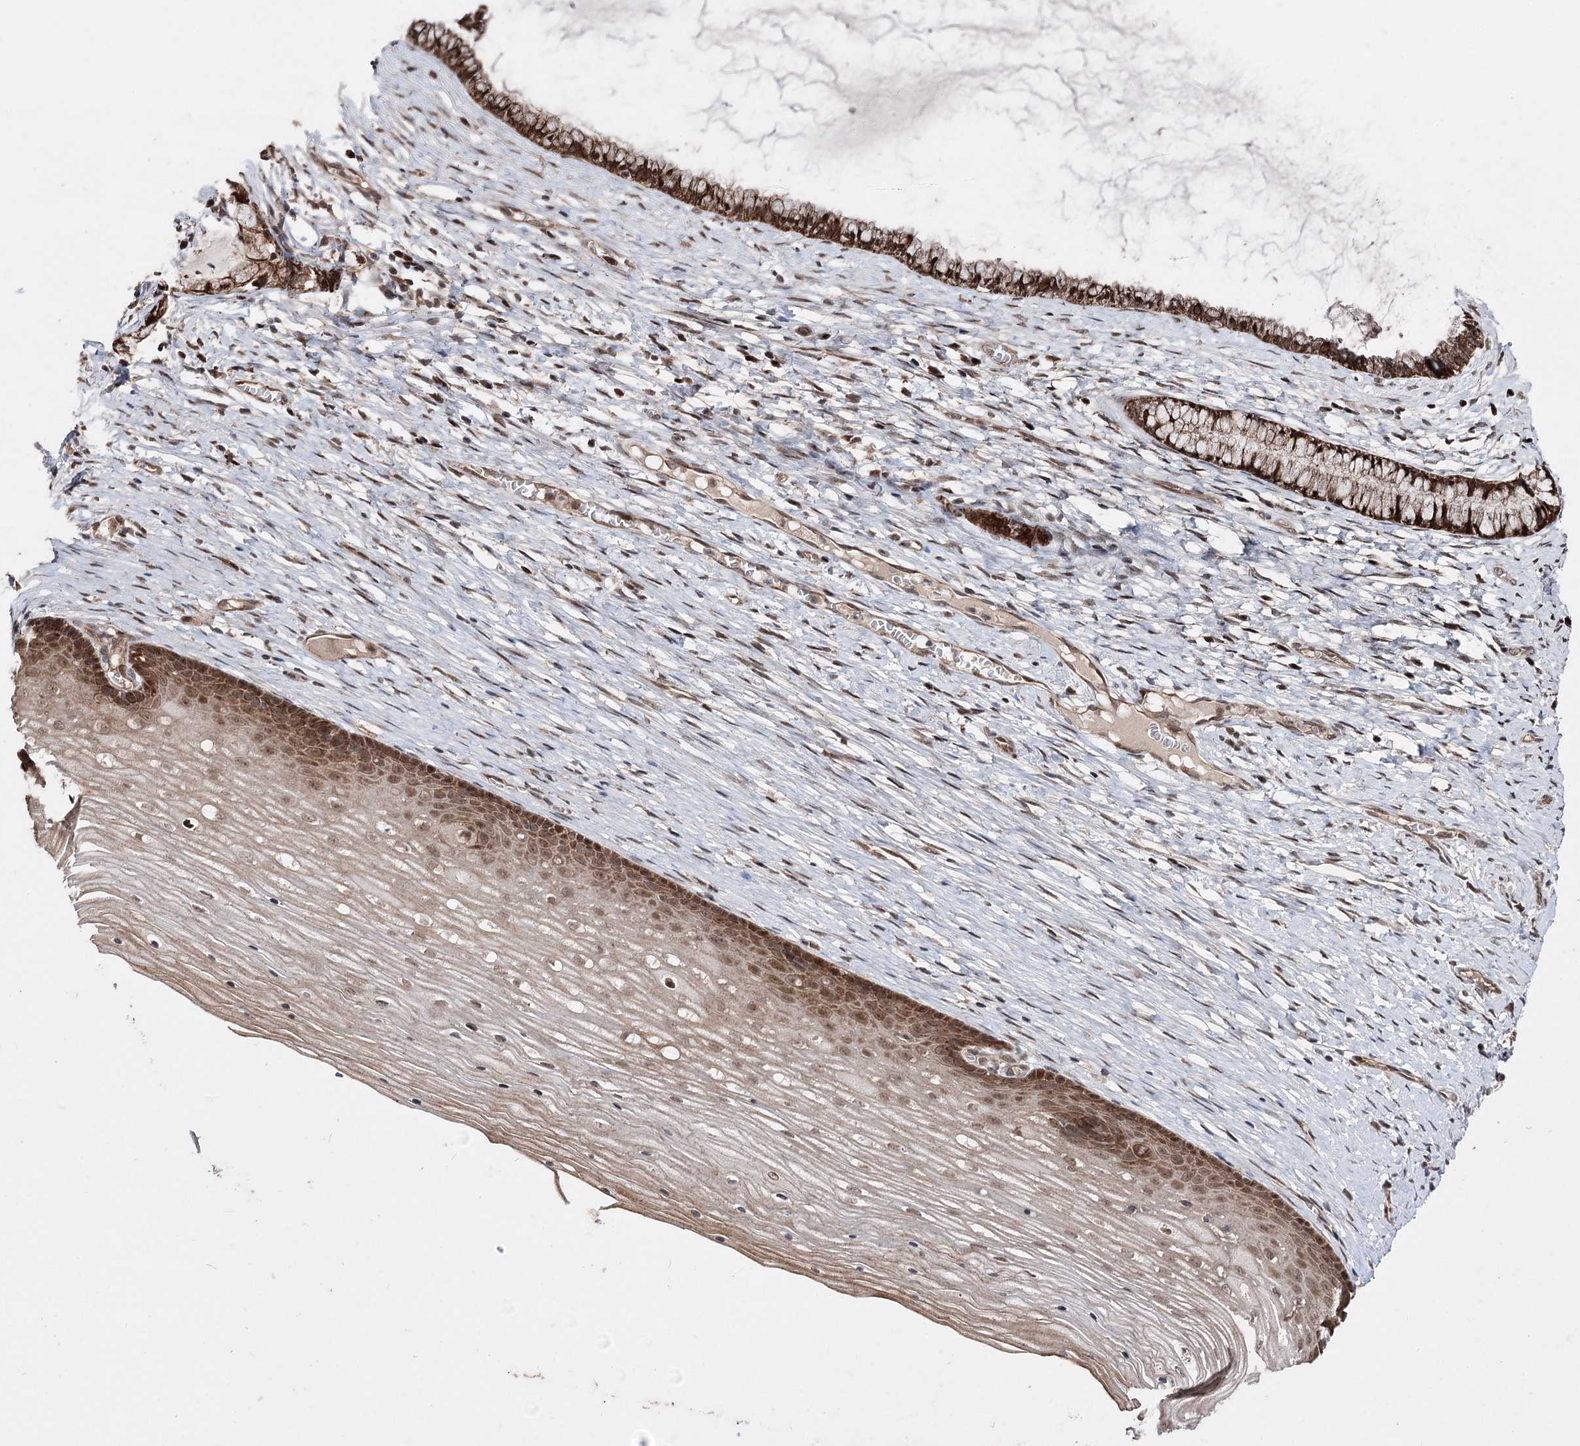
{"staining": {"intensity": "moderate", "quantity": ">75%", "location": "cytoplasmic/membranous,nuclear"}, "tissue": "cervix", "cell_type": "Glandular cells", "image_type": "normal", "snomed": [{"axis": "morphology", "description": "Normal tissue, NOS"}, {"axis": "topography", "description": "Cervix"}], "caption": "Cervix was stained to show a protein in brown. There is medium levels of moderate cytoplasmic/membranous,nuclear expression in approximately >75% of glandular cells.", "gene": "CPNE8", "patient": {"sex": "female", "age": 42}}